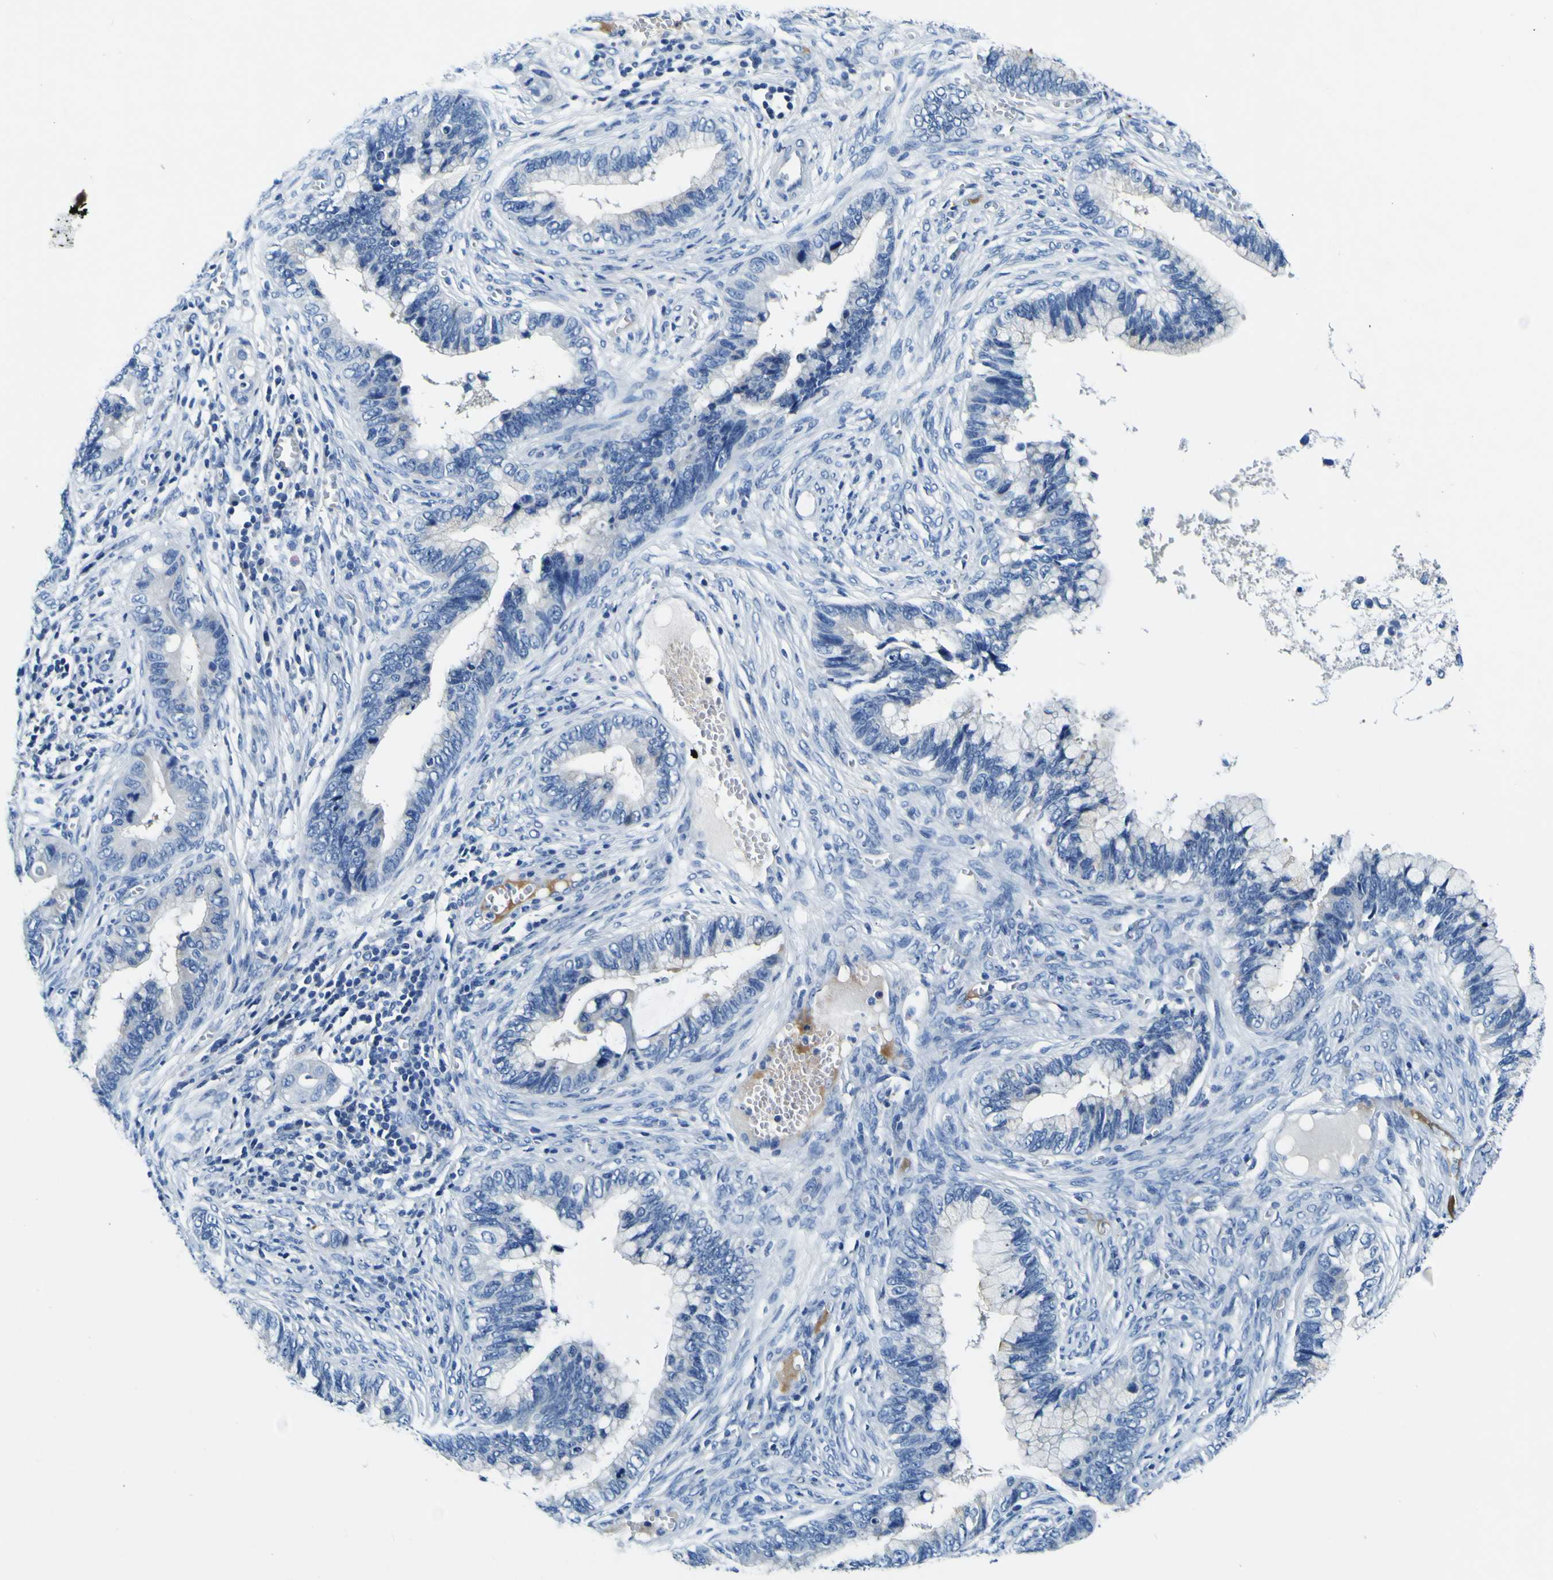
{"staining": {"intensity": "negative", "quantity": "none", "location": "none"}, "tissue": "cervical cancer", "cell_type": "Tumor cells", "image_type": "cancer", "snomed": [{"axis": "morphology", "description": "Adenocarcinoma, NOS"}, {"axis": "topography", "description": "Cervix"}], "caption": "Cervical adenocarcinoma stained for a protein using IHC exhibits no staining tumor cells.", "gene": "ADGRA2", "patient": {"sex": "female", "age": 44}}